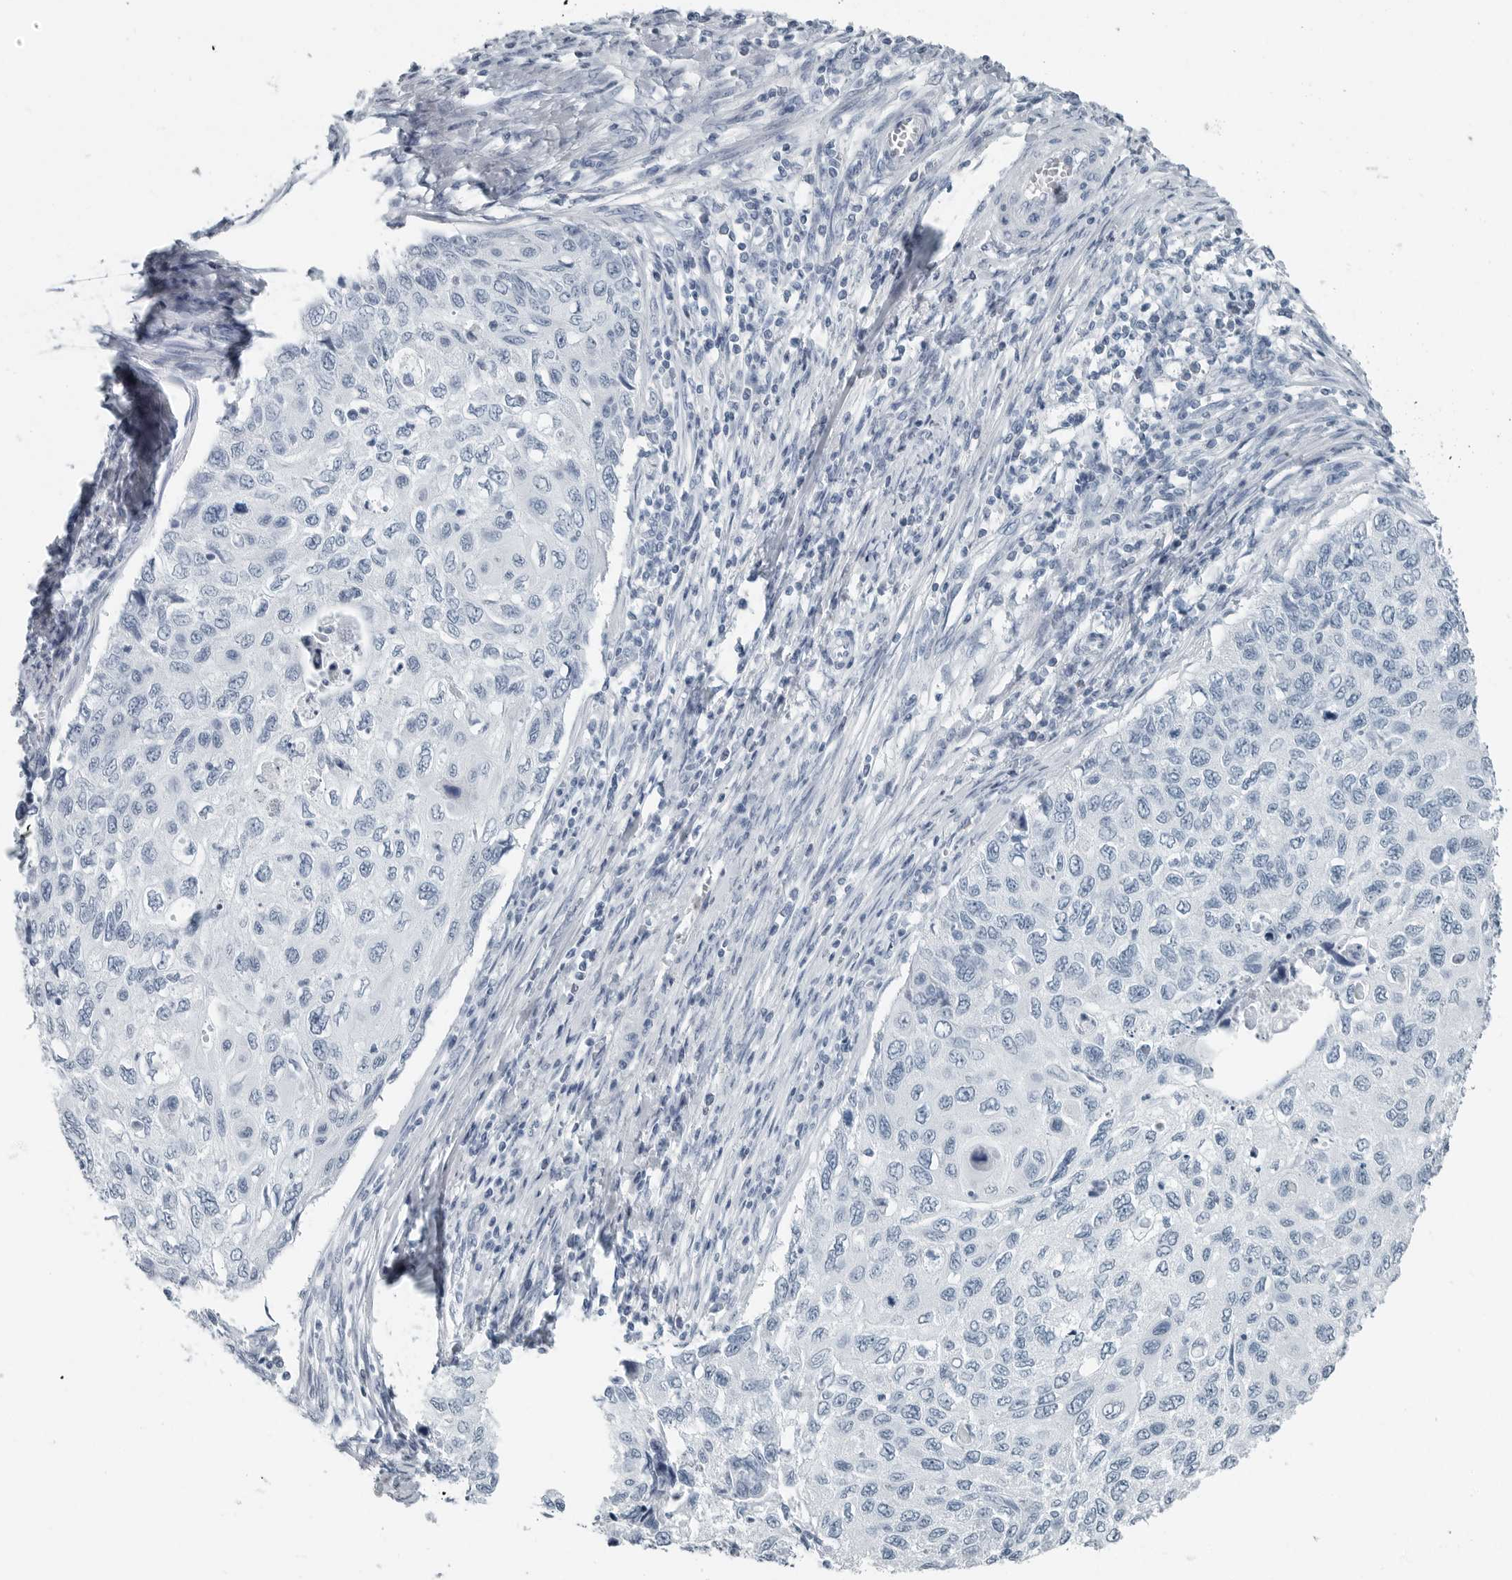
{"staining": {"intensity": "negative", "quantity": "none", "location": "none"}, "tissue": "cervical cancer", "cell_type": "Tumor cells", "image_type": "cancer", "snomed": [{"axis": "morphology", "description": "Squamous cell carcinoma, NOS"}, {"axis": "topography", "description": "Cervix"}], "caption": "A micrograph of human cervical squamous cell carcinoma is negative for staining in tumor cells. (DAB IHC visualized using brightfield microscopy, high magnification).", "gene": "ZPBP2", "patient": {"sex": "female", "age": 70}}